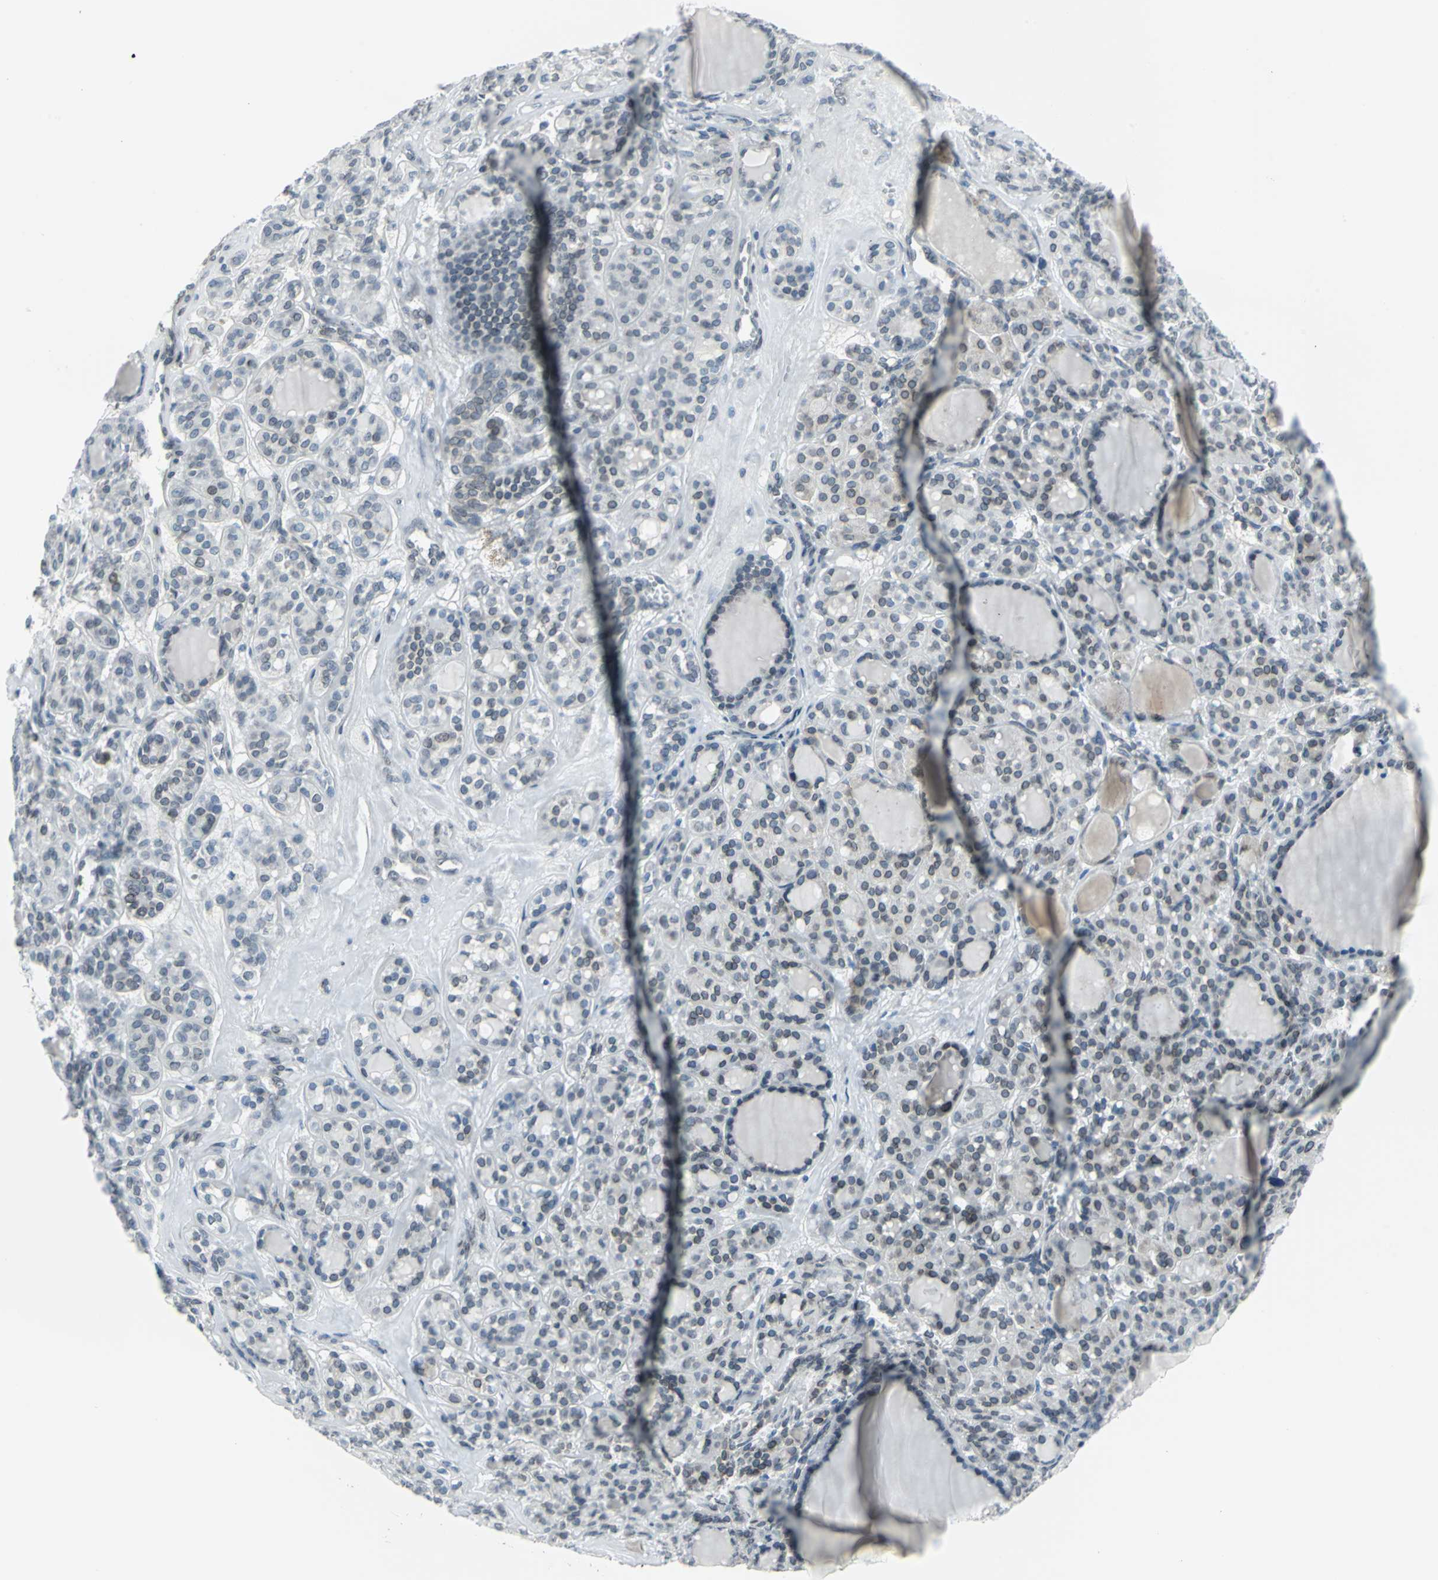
{"staining": {"intensity": "weak", "quantity": "<25%", "location": "cytoplasmic/membranous,nuclear"}, "tissue": "thyroid cancer", "cell_type": "Tumor cells", "image_type": "cancer", "snomed": [{"axis": "morphology", "description": "Follicular adenoma carcinoma, NOS"}, {"axis": "topography", "description": "Thyroid gland"}], "caption": "Immunohistochemical staining of thyroid follicular adenoma carcinoma demonstrates no significant positivity in tumor cells. (Immunohistochemistry, brightfield microscopy, high magnification).", "gene": "SNUPN", "patient": {"sex": "female", "age": 71}}